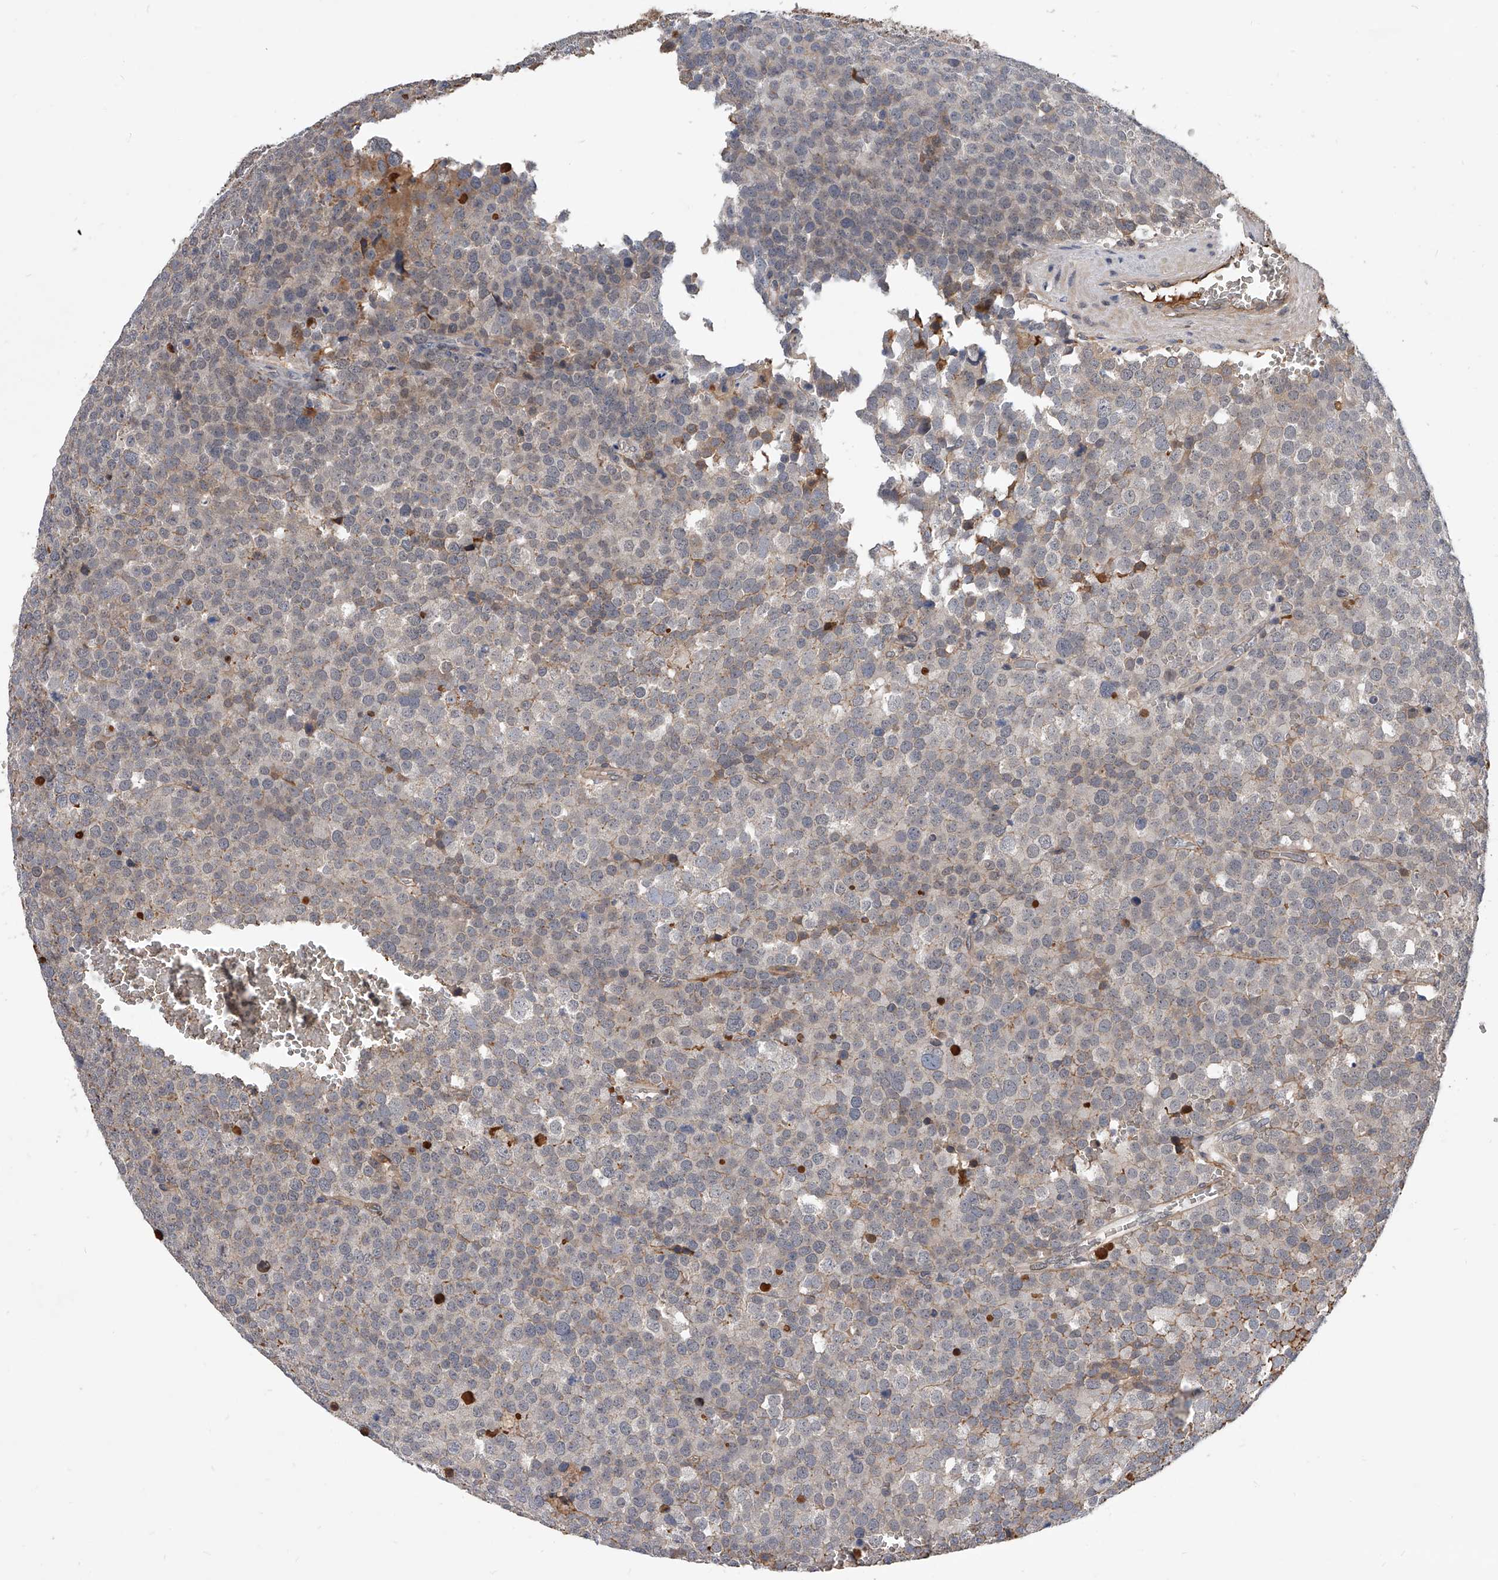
{"staining": {"intensity": "weak", "quantity": "<25%", "location": "cytoplasmic/membranous"}, "tissue": "testis cancer", "cell_type": "Tumor cells", "image_type": "cancer", "snomed": [{"axis": "morphology", "description": "Seminoma, NOS"}, {"axis": "topography", "description": "Testis"}], "caption": "The immunohistochemistry image has no significant staining in tumor cells of testis seminoma tissue. The staining was performed using DAB to visualize the protein expression in brown, while the nuclei were stained in blue with hematoxylin (Magnification: 20x).", "gene": "ZNF25", "patient": {"sex": "male", "age": 71}}